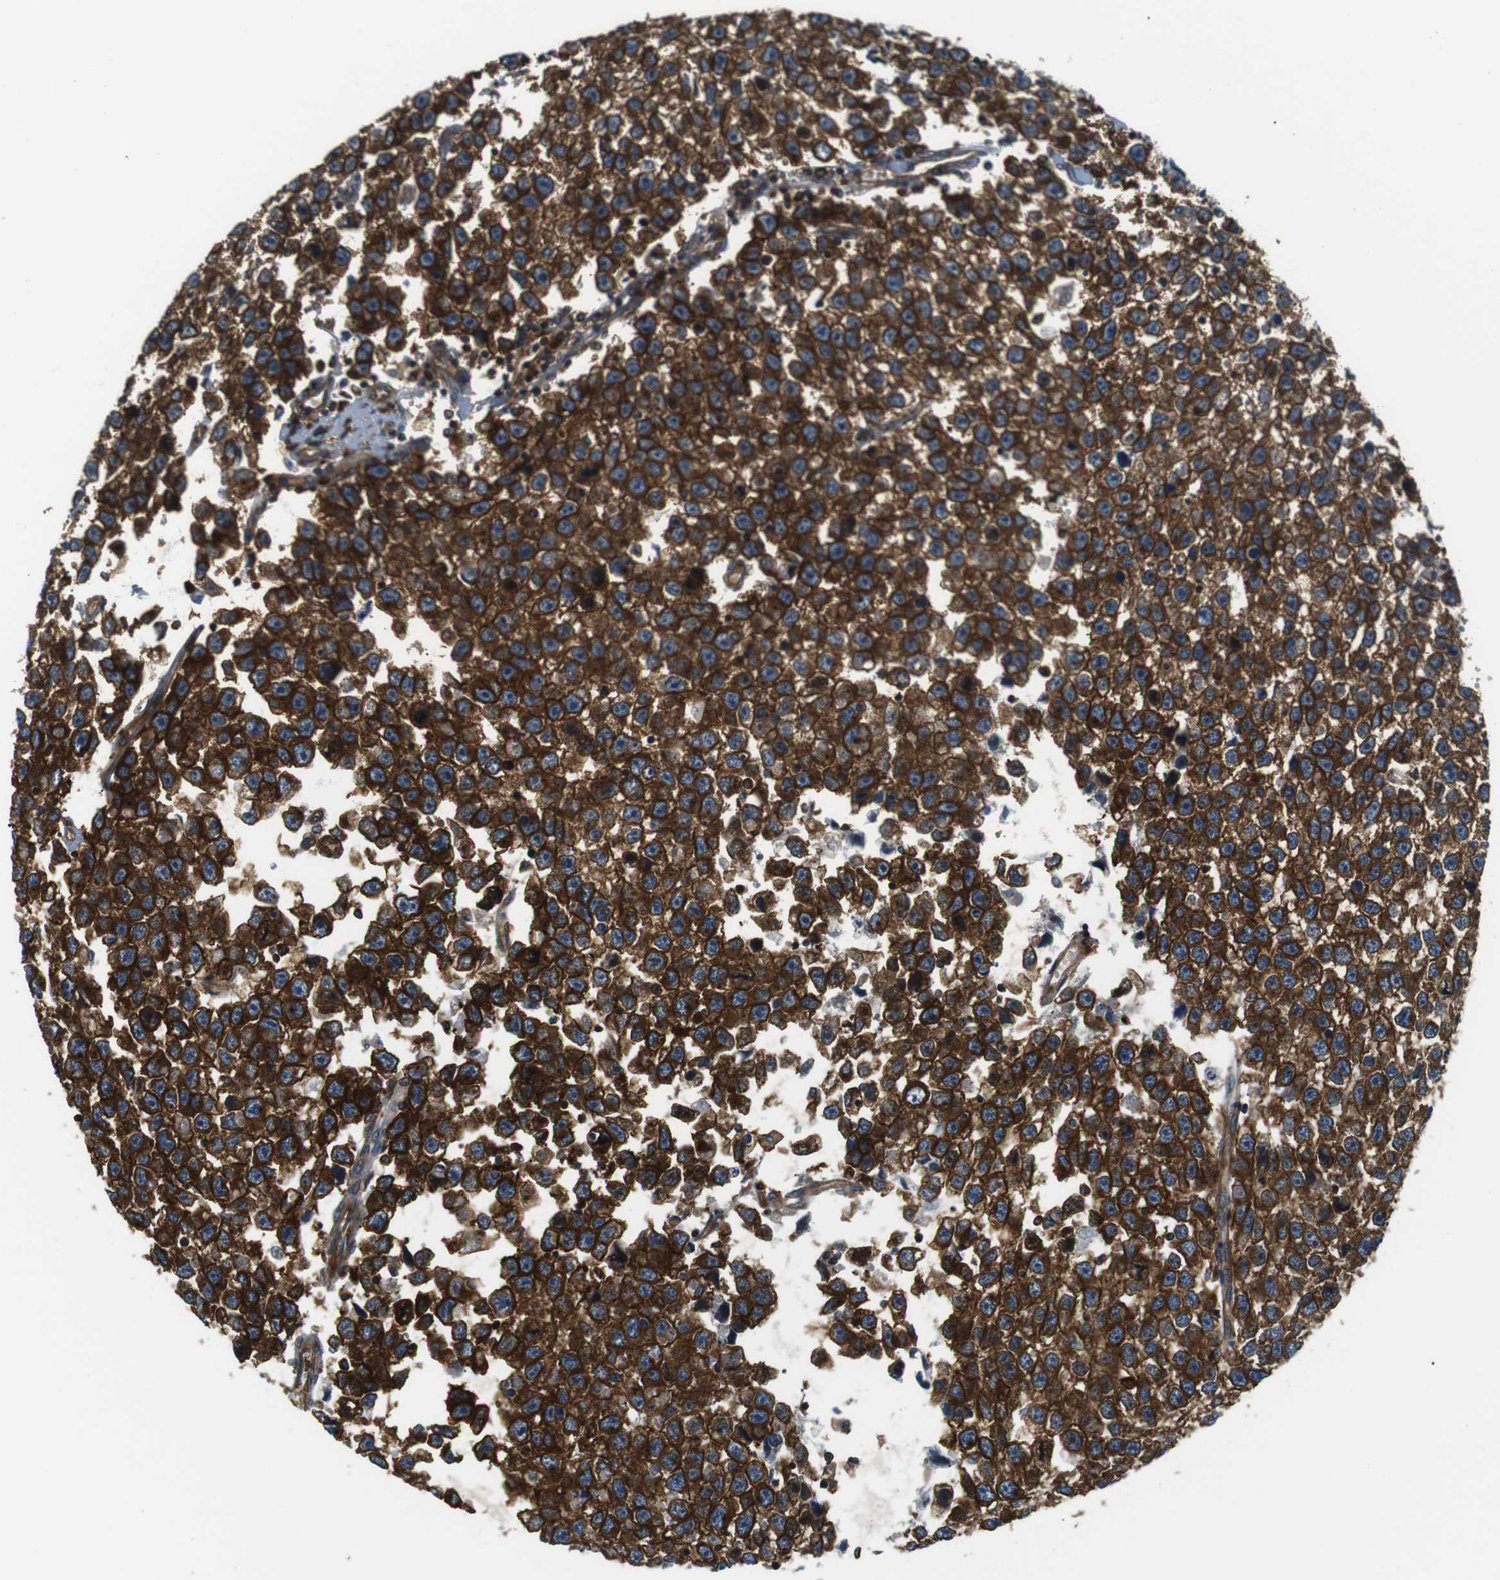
{"staining": {"intensity": "strong", "quantity": ">75%", "location": "cytoplasmic/membranous"}, "tissue": "testis cancer", "cell_type": "Tumor cells", "image_type": "cancer", "snomed": [{"axis": "morphology", "description": "Seminoma, NOS"}, {"axis": "topography", "description": "Testis"}], "caption": "This photomicrograph demonstrates seminoma (testis) stained with IHC to label a protein in brown. The cytoplasmic/membranous of tumor cells show strong positivity for the protein. Nuclei are counter-stained blue.", "gene": "TSC1", "patient": {"sex": "male", "age": 33}}